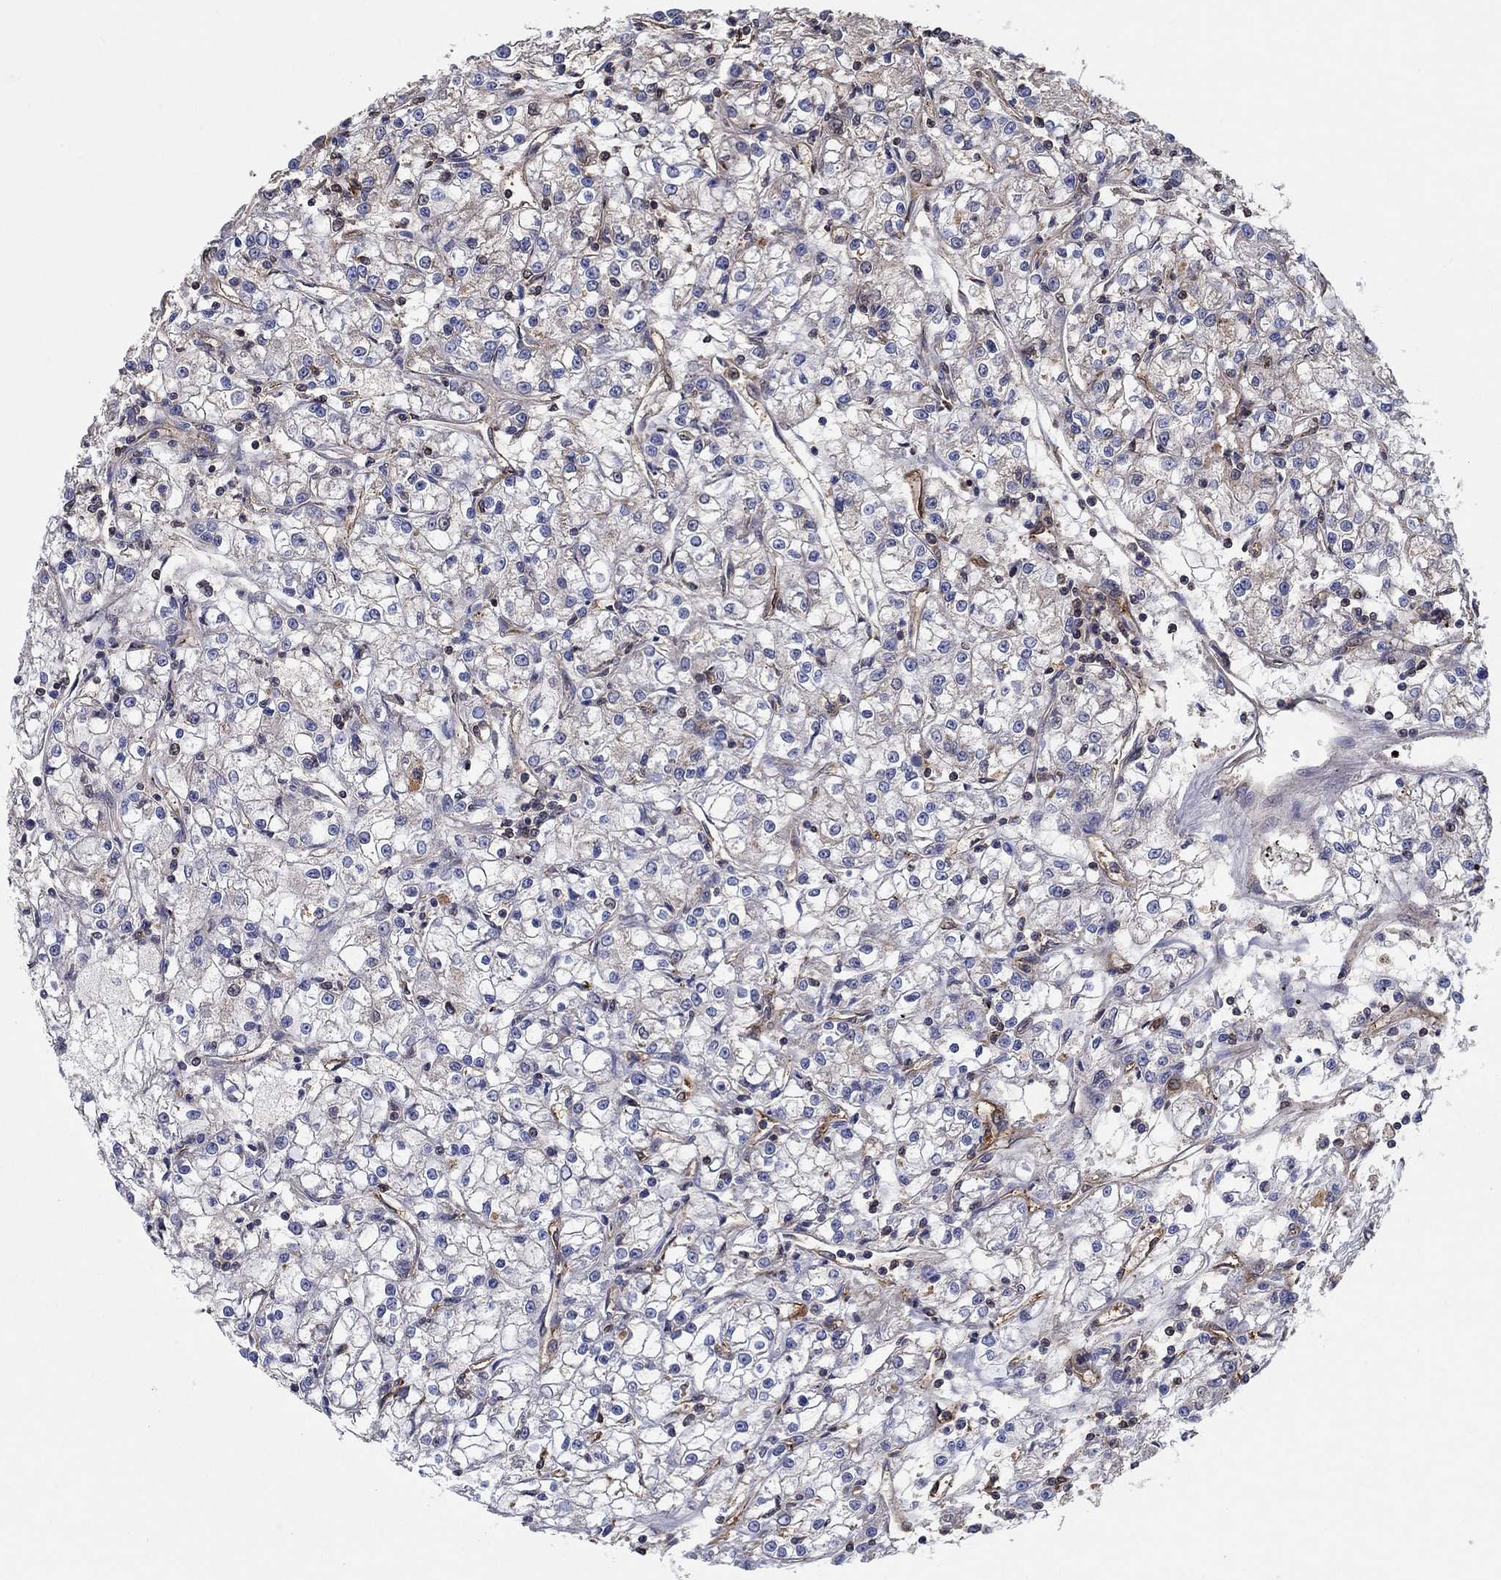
{"staining": {"intensity": "negative", "quantity": "none", "location": "none"}, "tissue": "renal cancer", "cell_type": "Tumor cells", "image_type": "cancer", "snomed": [{"axis": "morphology", "description": "Adenocarcinoma, NOS"}, {"axis": "topography", "description": "Kidney"}], "caption": "Tumor cells show no significant protein expression in renal cancer.", "gene": "AGFG2", "patient": {"sex": "female", "age": 59}}